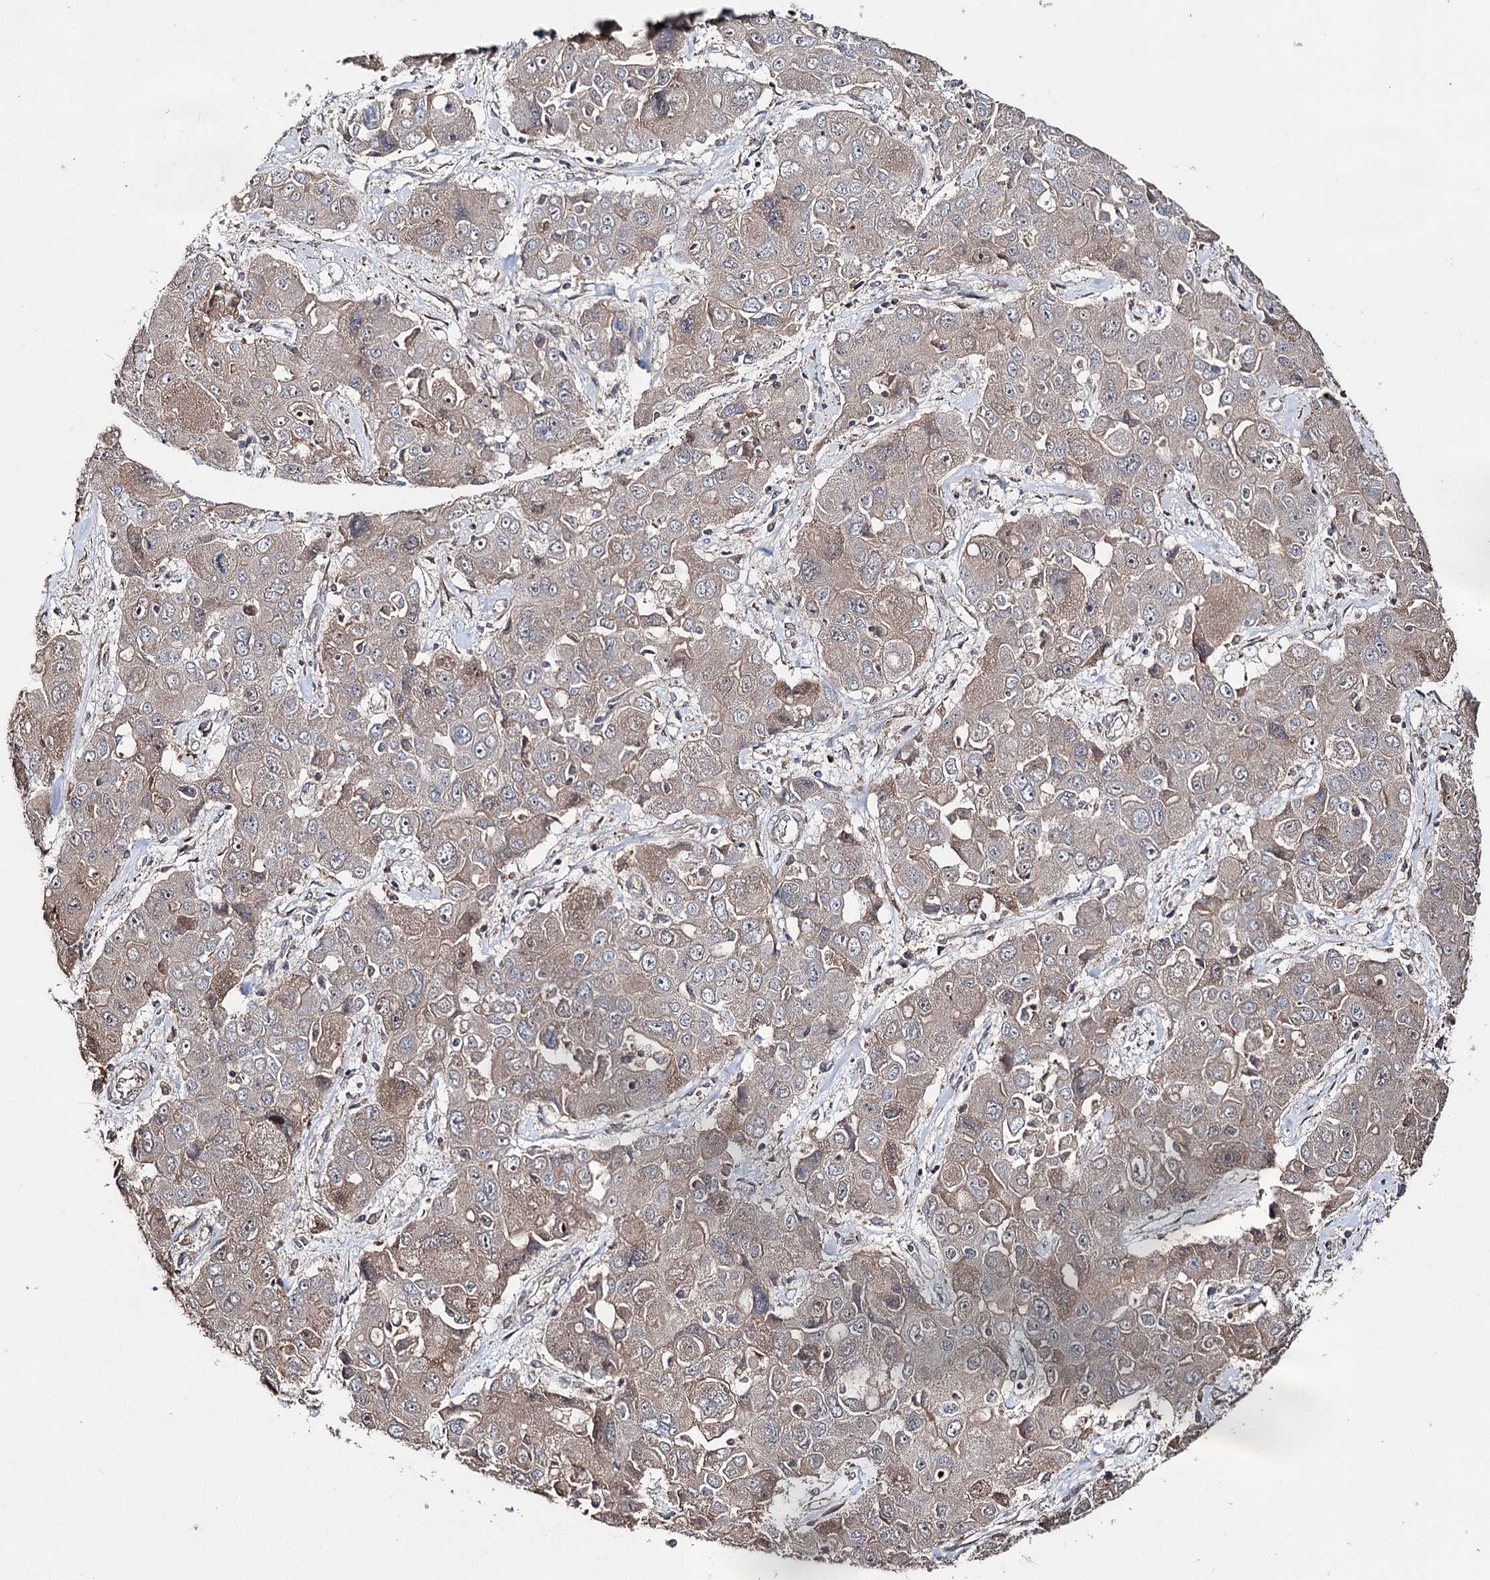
{"staining": {"intensity": "moderate", "quantity": "<25%", "location": "cytoplasmic/membranous"}, "tissue": "liver cancer", "cell_type": "Tumor cells", "image_type": "cancer", "snomed": [{"axis": "morphology", "description": "Cholangiocarcinoma"}, {"axis": "topography", "description": "Liver"}], "caption": "IHC histopathology image of liver cholangiocarcinoma stained for a protein (brown), which exhibits low levels of moderate cytoplasmic/membranous expression in about <25% of tumor cells.", "gene": "MINDY3", "patient": {"sex": "male", "age": 67}}